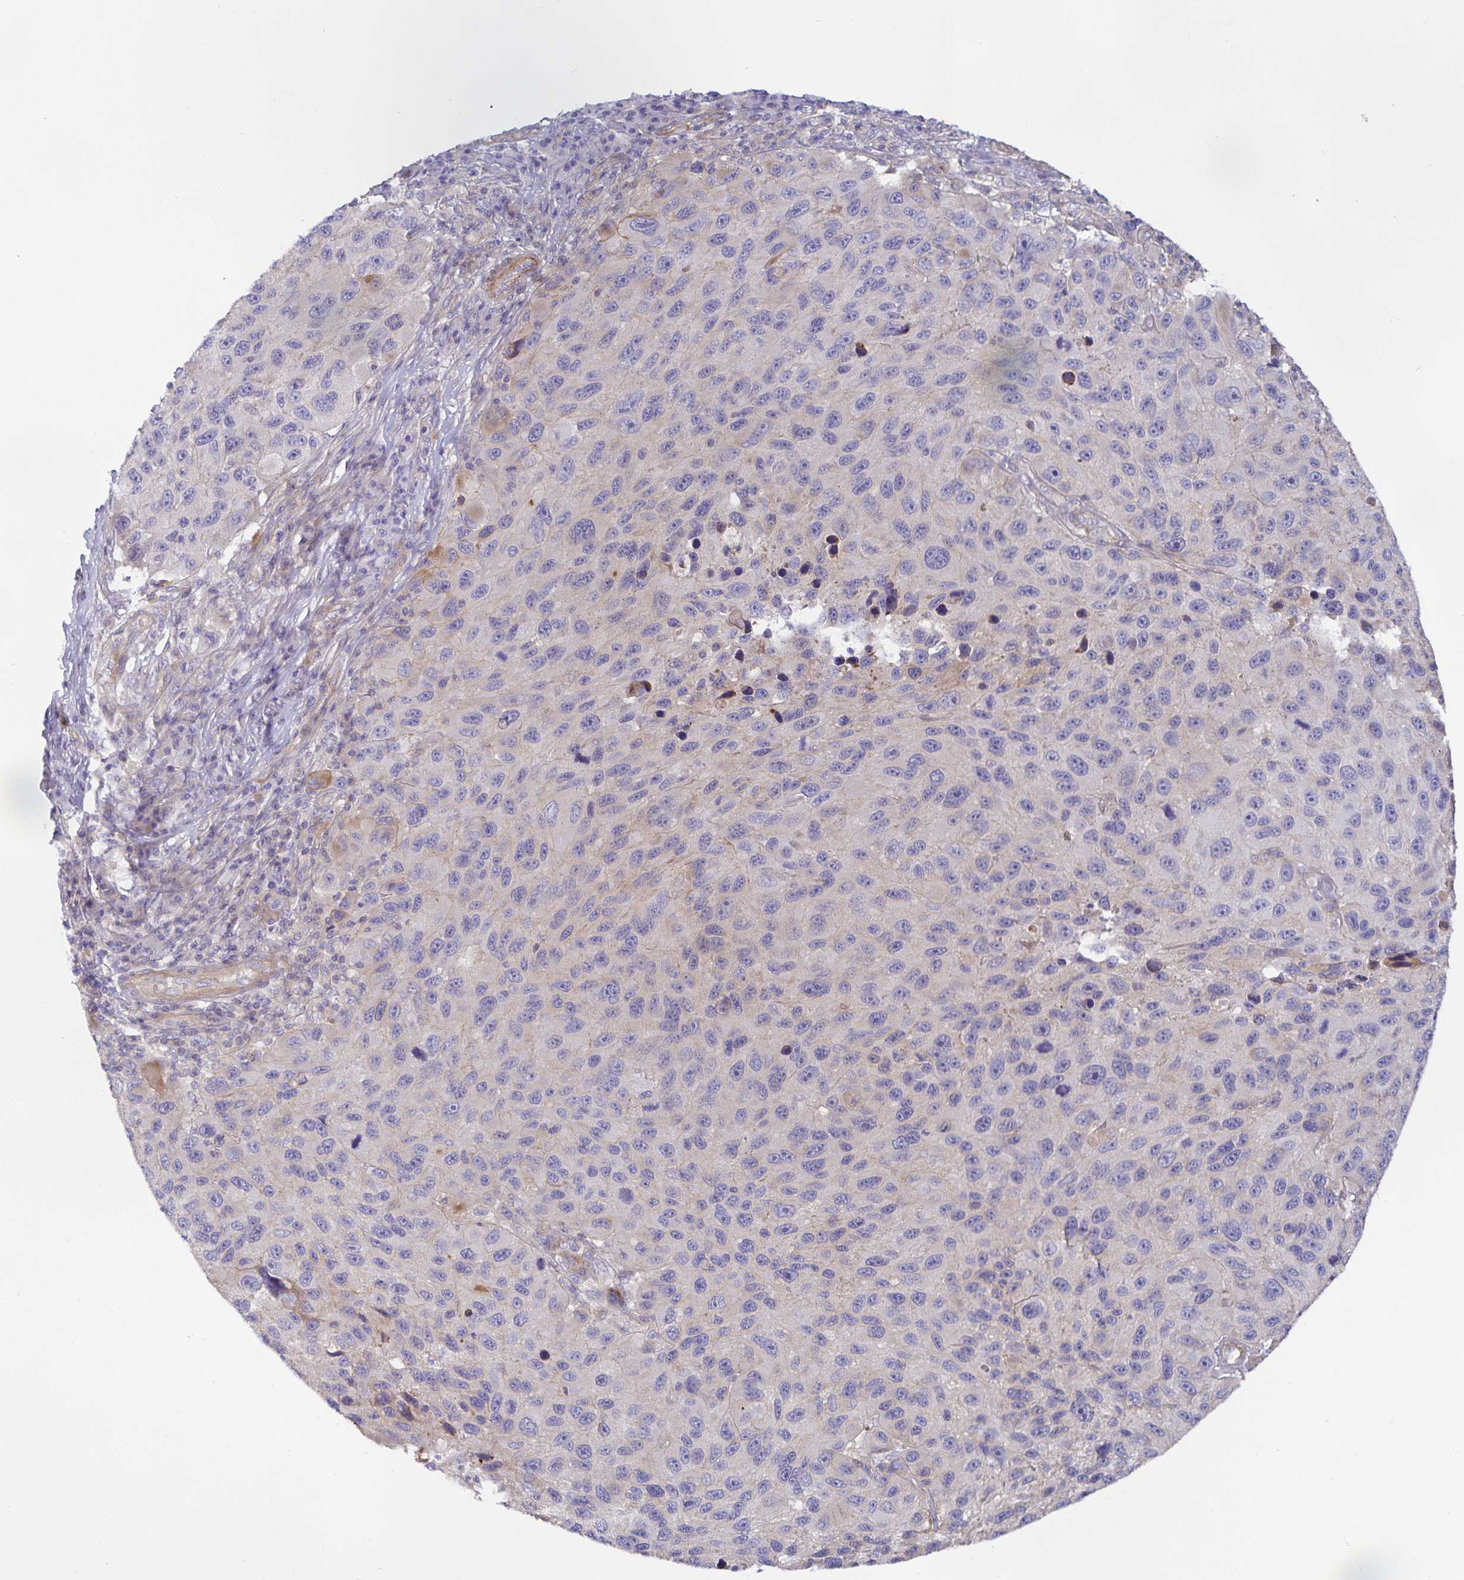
{"staining": {"intensity": "negative", "quantity": "none", "location": "none"}, "tissue": "melanoma", "cell_type": "Tumor cells", "image_type": "cancer", "snomed": [{"axis": "morphology", "description": "Malignant melanoma, NOS"}, {"axis": "topography", "description": "Skin"}], "caption": "Tumor cells are negative for brown protein staining in malignant melanoma. (Stains: DAB immunohistochemistry with hematoxylin counter stain, Microscopy: brightfield microscopy at high magnification).", "gene": "METTL22", "patient": {"sex": "male", "age": 53}}